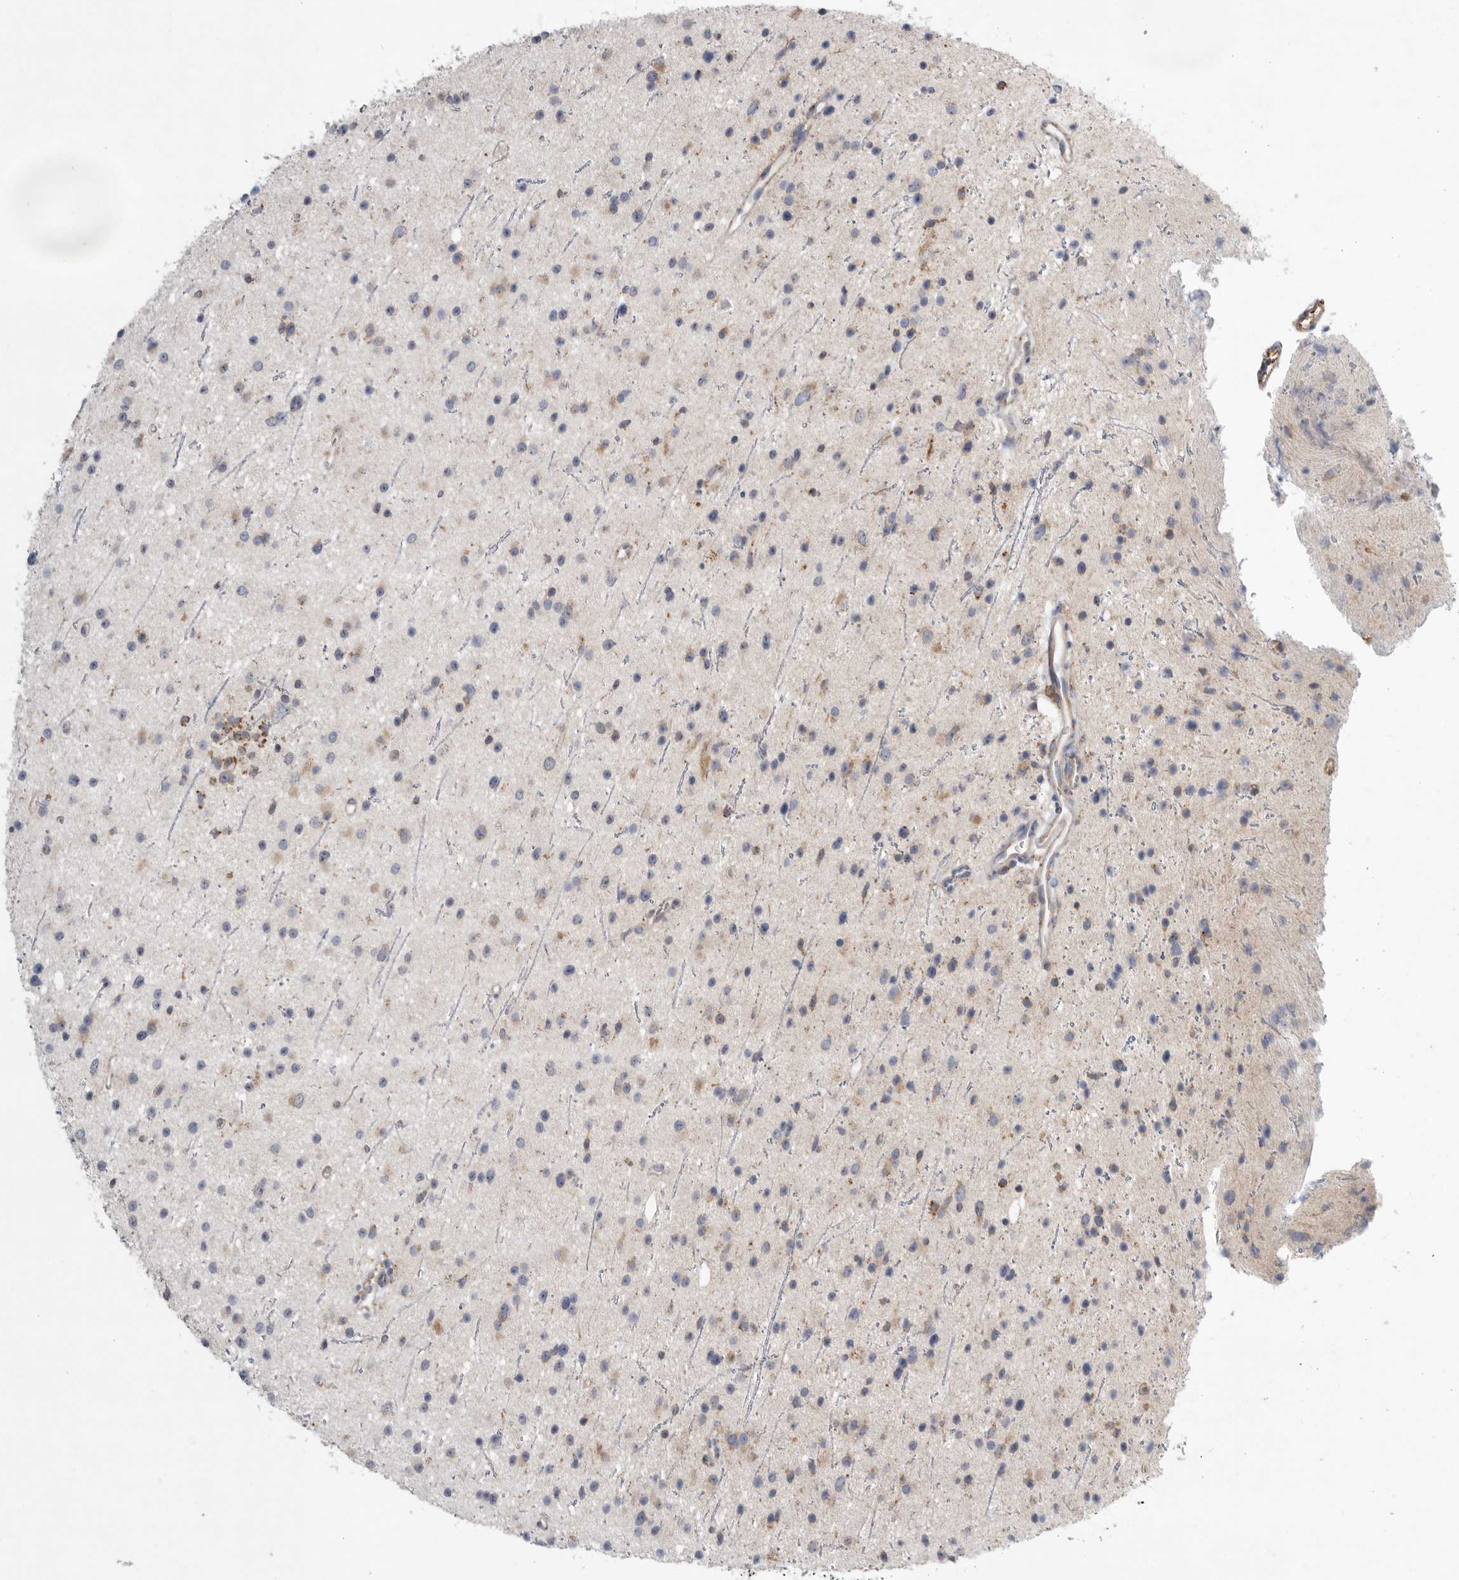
{"staining": {"intensity": "weak", "quantity": "25%-75%", "location": "cytoplasmic/membranous"}, "tissue": "glioma", "cell_type": "Tumor cells", "image_type": "cancer", "snomed": [{"axis": "morphology", "description": "Glioma, malignant, Low grade"}, {"axis": "topography", "description": "Cerebral cortex"}], "caption": "Glioma stained with DAB IHC exhibits low levels of weak cytoplasmic/membranous positivity in about 25%-75% of tumor cells.", "gene": "GANAB", "patient": {"sex": "female", "age": 39}}